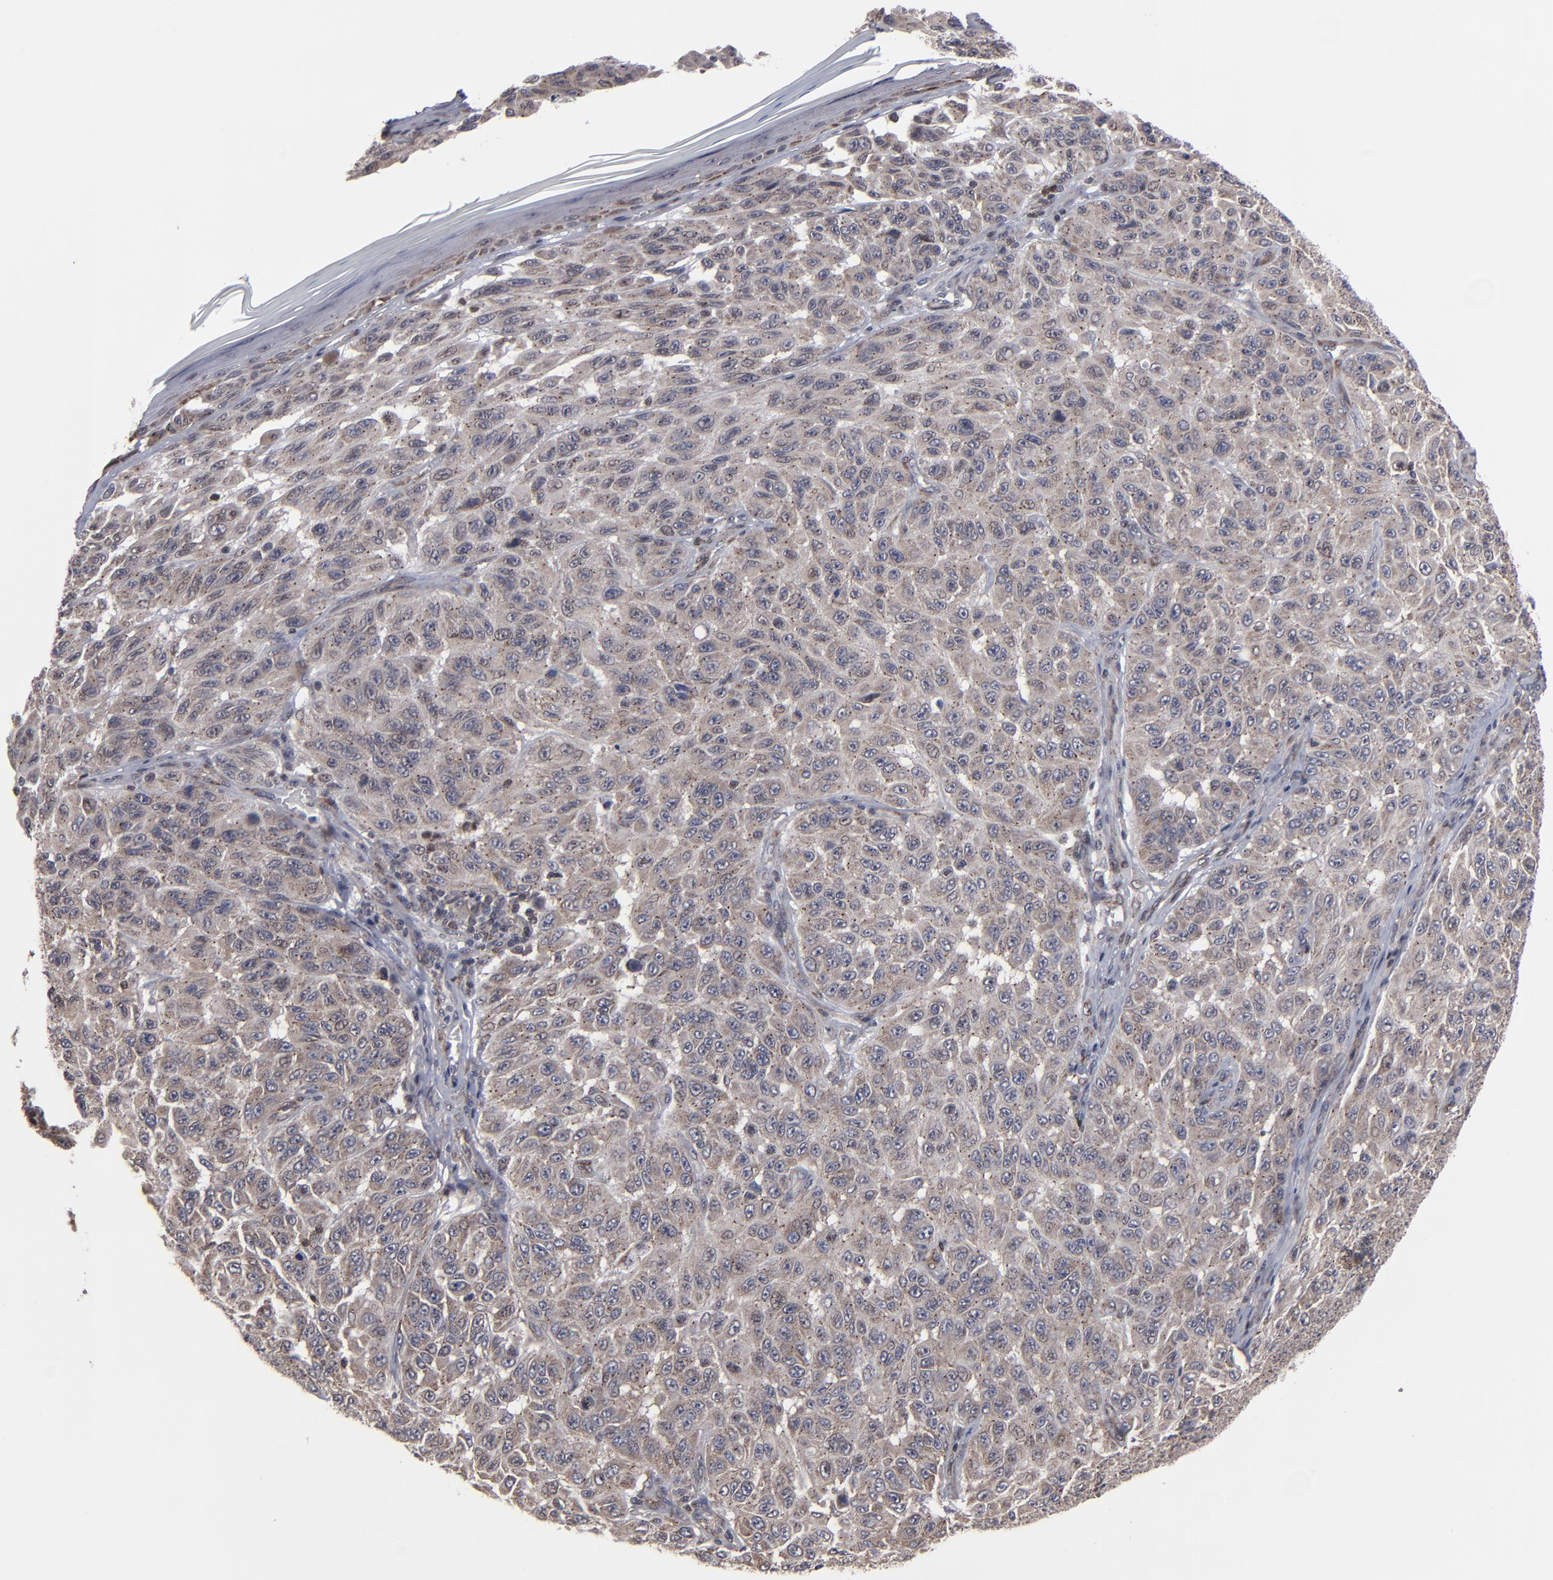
{"staining": {"intensity": "moderate", "quantity": ">75%", "location": "cytoplasmic/membranous,nuclear"}, "tissue": "melanoma", "cell_type": "Tumor cells", "image_type": "cancer", "snomed": [{"axis": "morphology", "description": "Malignant melanoma, NOS"}, {"axis": "topography", "description": "Skin"}], "caption": "Immunohistochemistry (IHC) histopathology image of human malignant melanoma stained for a protein (brown), which exhibits medium levels of moderate cytoplasmic/membranous and nuclear positivity in about >75% of tumor cells.", "gene": "KIAA2026", "patient": {"sex": "male", "age": 30}}